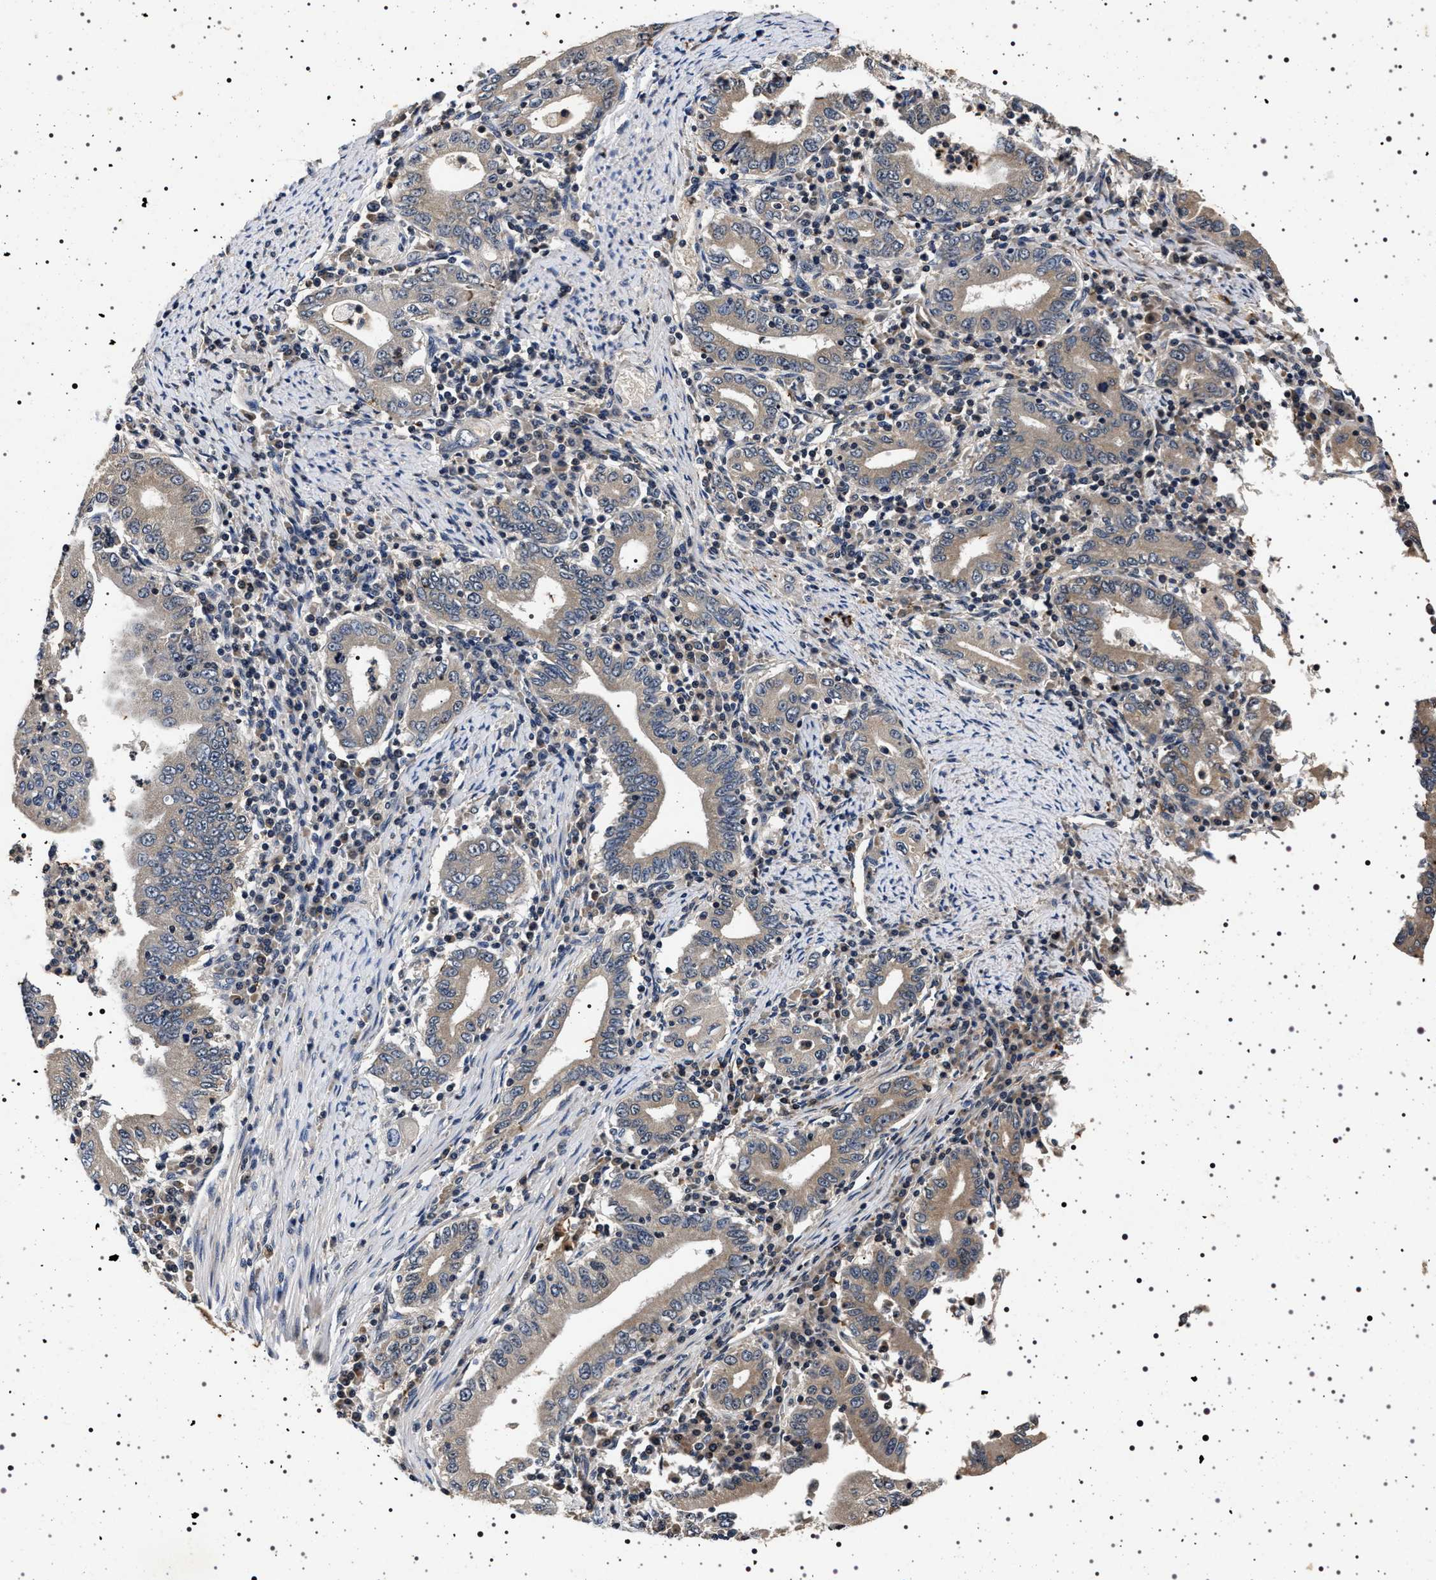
{"staining": {"intensity": "weak", "quantity": "25%-75%", "location": "cytoplasmic/membranous"}, "tissue": "stomach cancer", "cell_type": "Tumor cells", "image_type": "cancer", "snomed": [{"axis": "morphology", "description": "Normal tissue, NOS"}, {"axis": "morphology", "description": "Adenocarcinoma, NOS"}, {"axis": "topography", "description": "Esophagus"}, {"axis": "topography", "description": "Stomach, upper"}, {"axis": "topography", "description": "Peripheral nerve tissue"}], "caption": "Stomach cancer tissue shows weak cytoplasmic/membranous staining in about 25%-75% of tumor cells, visualized by immunohistochemistry.", "gene": "CDKN1B", "patient": {"sex": "male", "age": 62}}